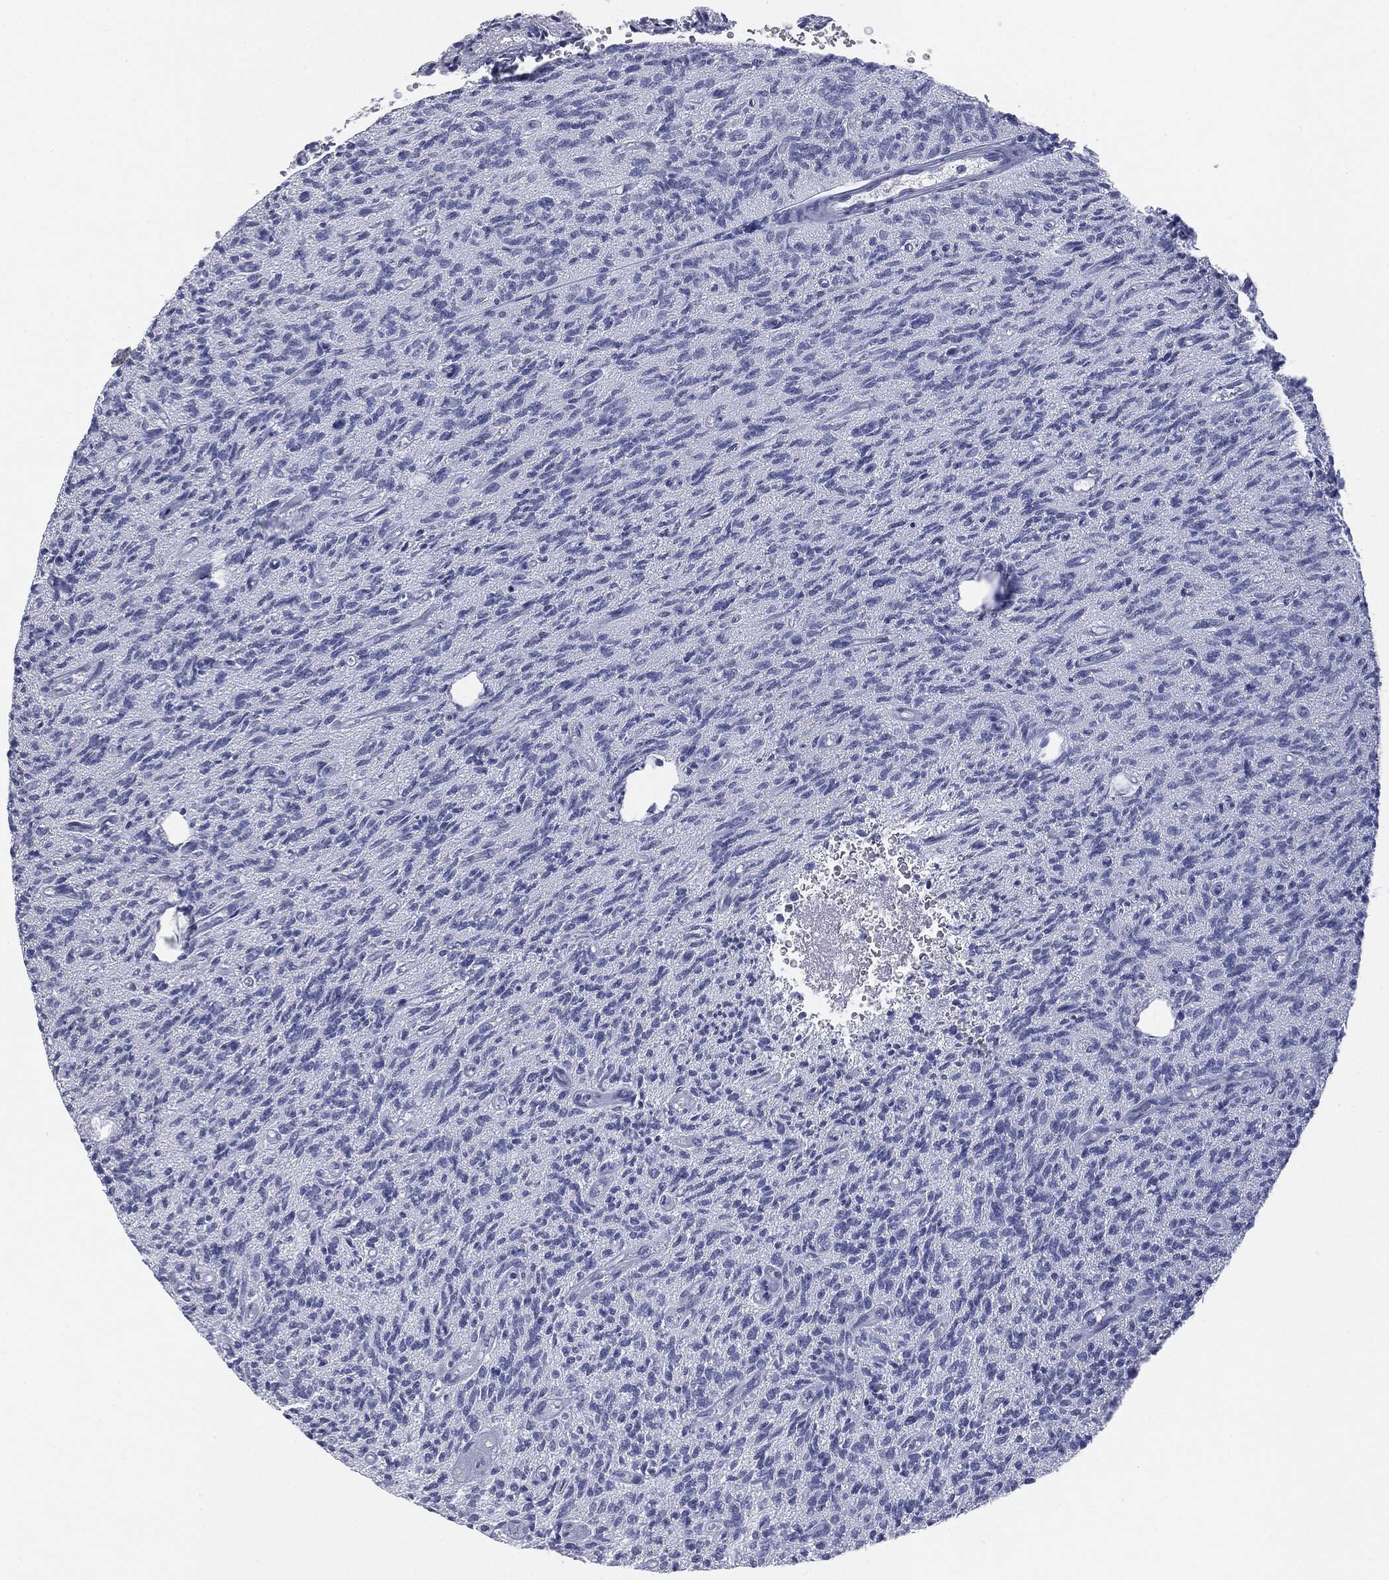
{"staining": {"intensity": "negative", "quantity": "none", "location": "none"}, "tissue": "glioma", "cell_type": "Tumor cells", "image_type": "cancer", "snomed": [{"axis": "morphology", "description": "Glioma, malignant, High grade"}, {"axis": "topography", "description": "Brain"}], "caption": "Tumor cells show no significant protein staining in malignant glioma (high-grade).", "gene": "MUC1", "patient": {"sex": "male", "age": 64}}